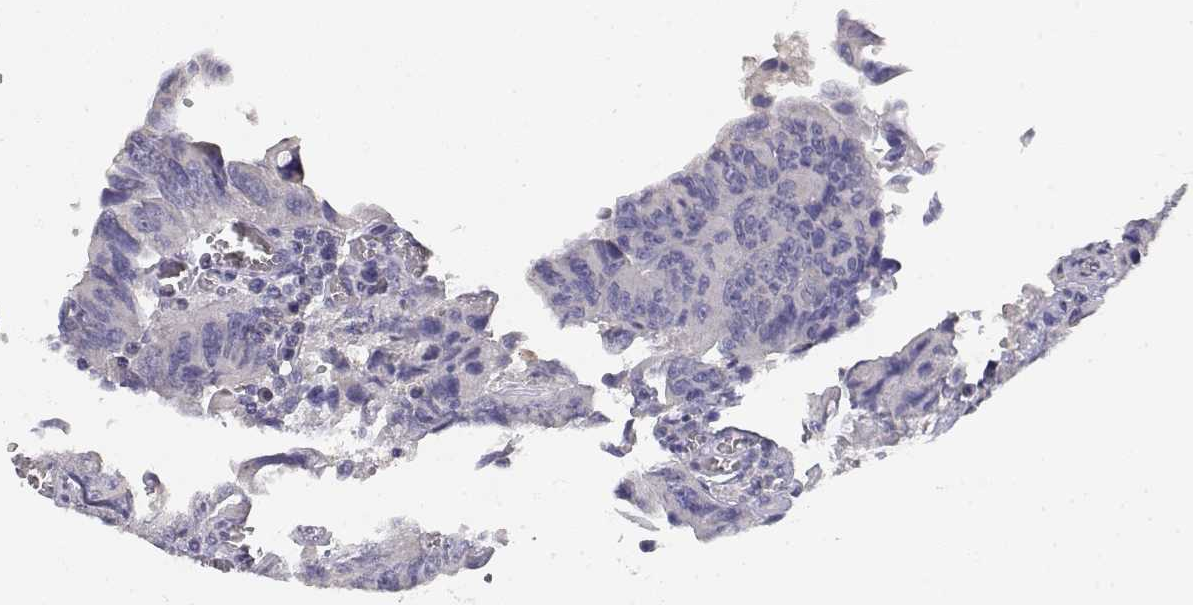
{"staining": {"intensity": "negative", "quantity": "none", "location": "none"}, "tissue": "colorectal cancer", "cell_type": "Tumor cells", "image_type": "cancer", "snomed": [{"axis": "morphology", "description": "Adenocarcinoma, NOS"}, {"axis": "topography", "description": "Colon"}], "caption": "Image shows no significant protein staining in tumor cells of colorectal cancer (adenocarcinoma).", "gene": "ADA", "patient": {"sex": "female", "age": 84}}